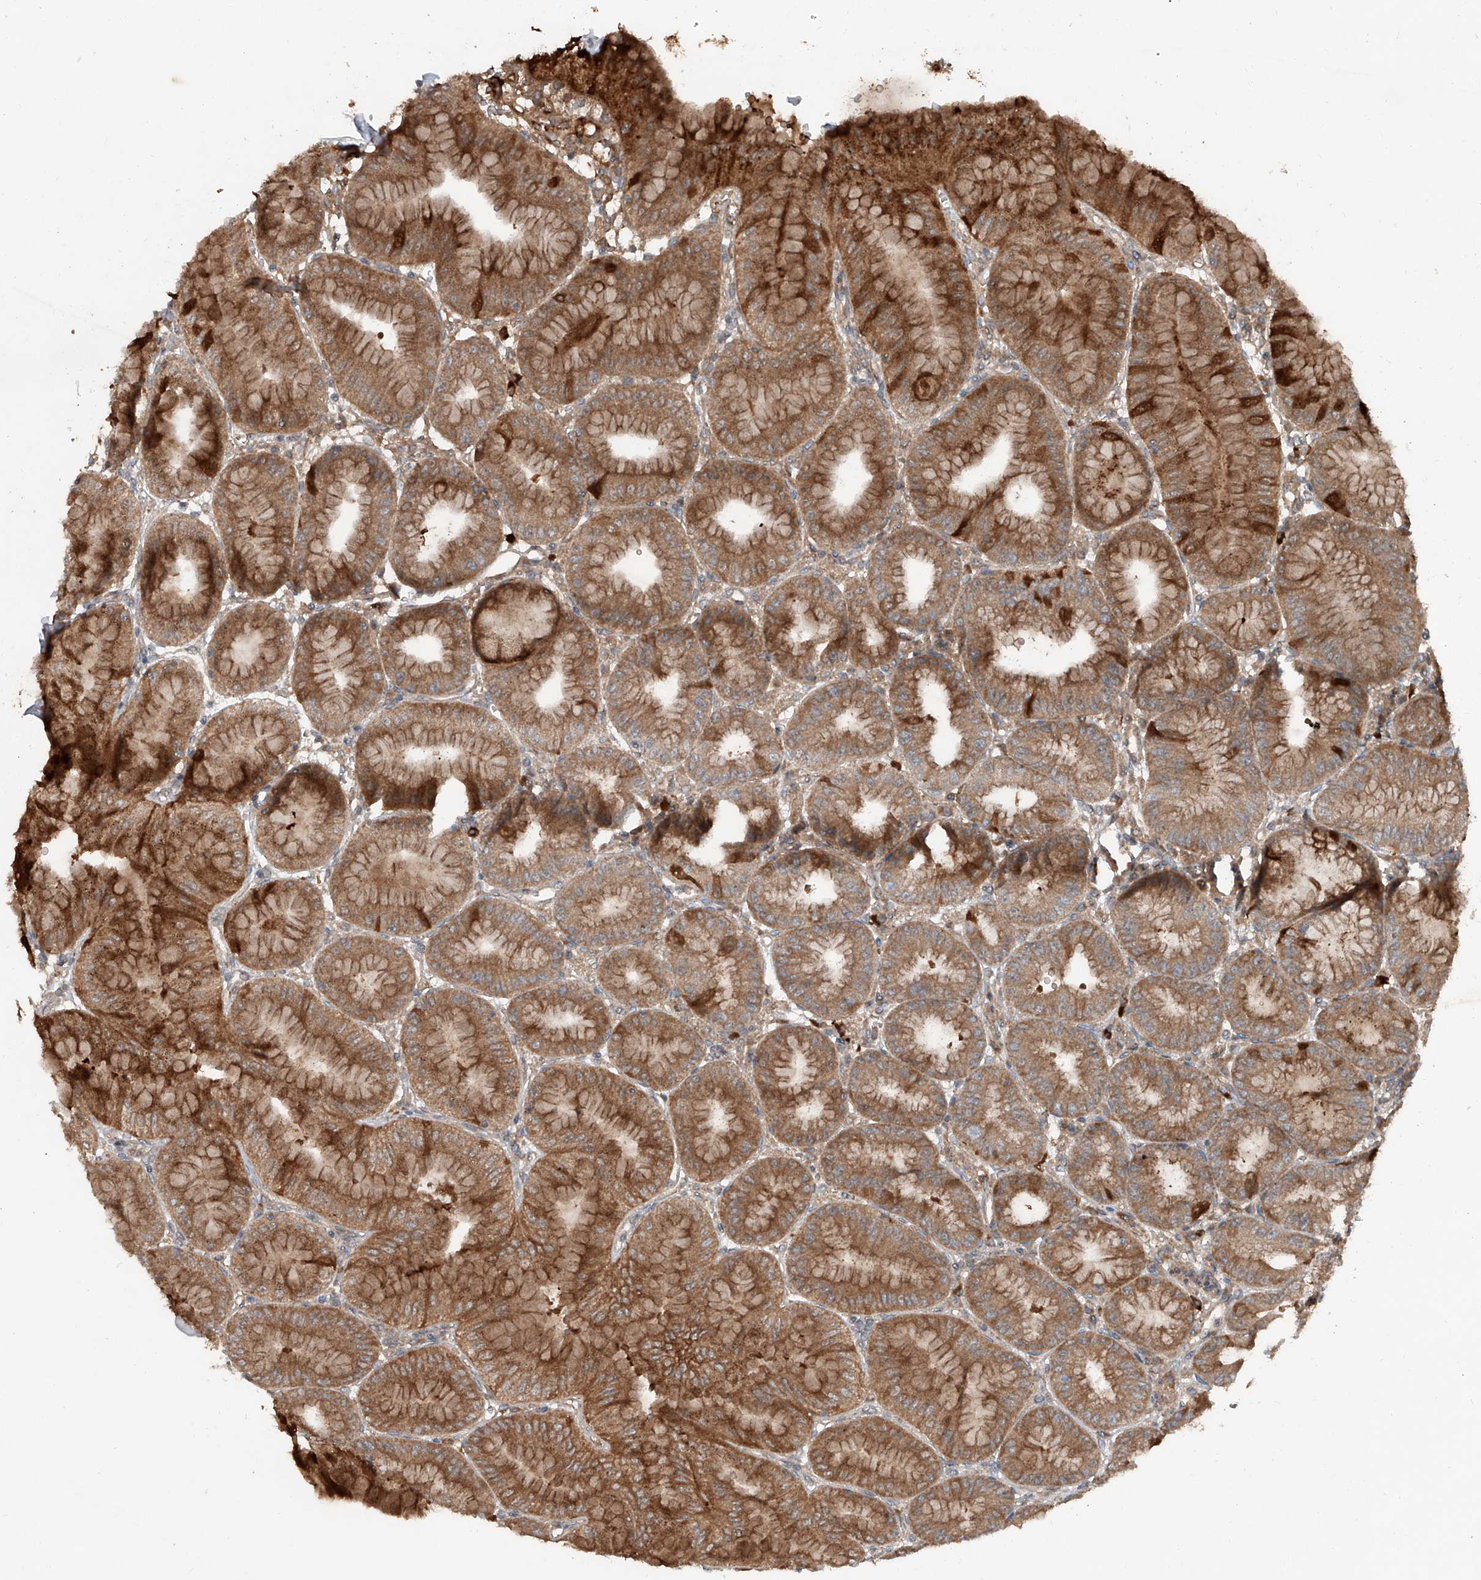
{"staining": {"intensity": "moderate", "quantity": ">75%", "location": "cytoplasmic/membranous"}, "tissue": "stomach", "cell_type": "Glandular cells", "image_type": "normal", "snomed": [{"axis": "morphology", "description": "Normal tissue, NOS"}, {"axis": "topography", "description": "Stomach, lower"}], "caption": "Immunohistochemical staining of normal stomach demonstrates >75% levels of moderate cytoplasmic/membranous protein staining in approximately >75% of glandular cells. The staining was performed using DAB (3,3'-diaminobenzidine) to visualize the protein expression in brown, while the nuclei were stained in blue with hematoxylin (Magnification: 20x).", "gene": "ADAM23", "patient": {"sex": "male", "age": 71}}